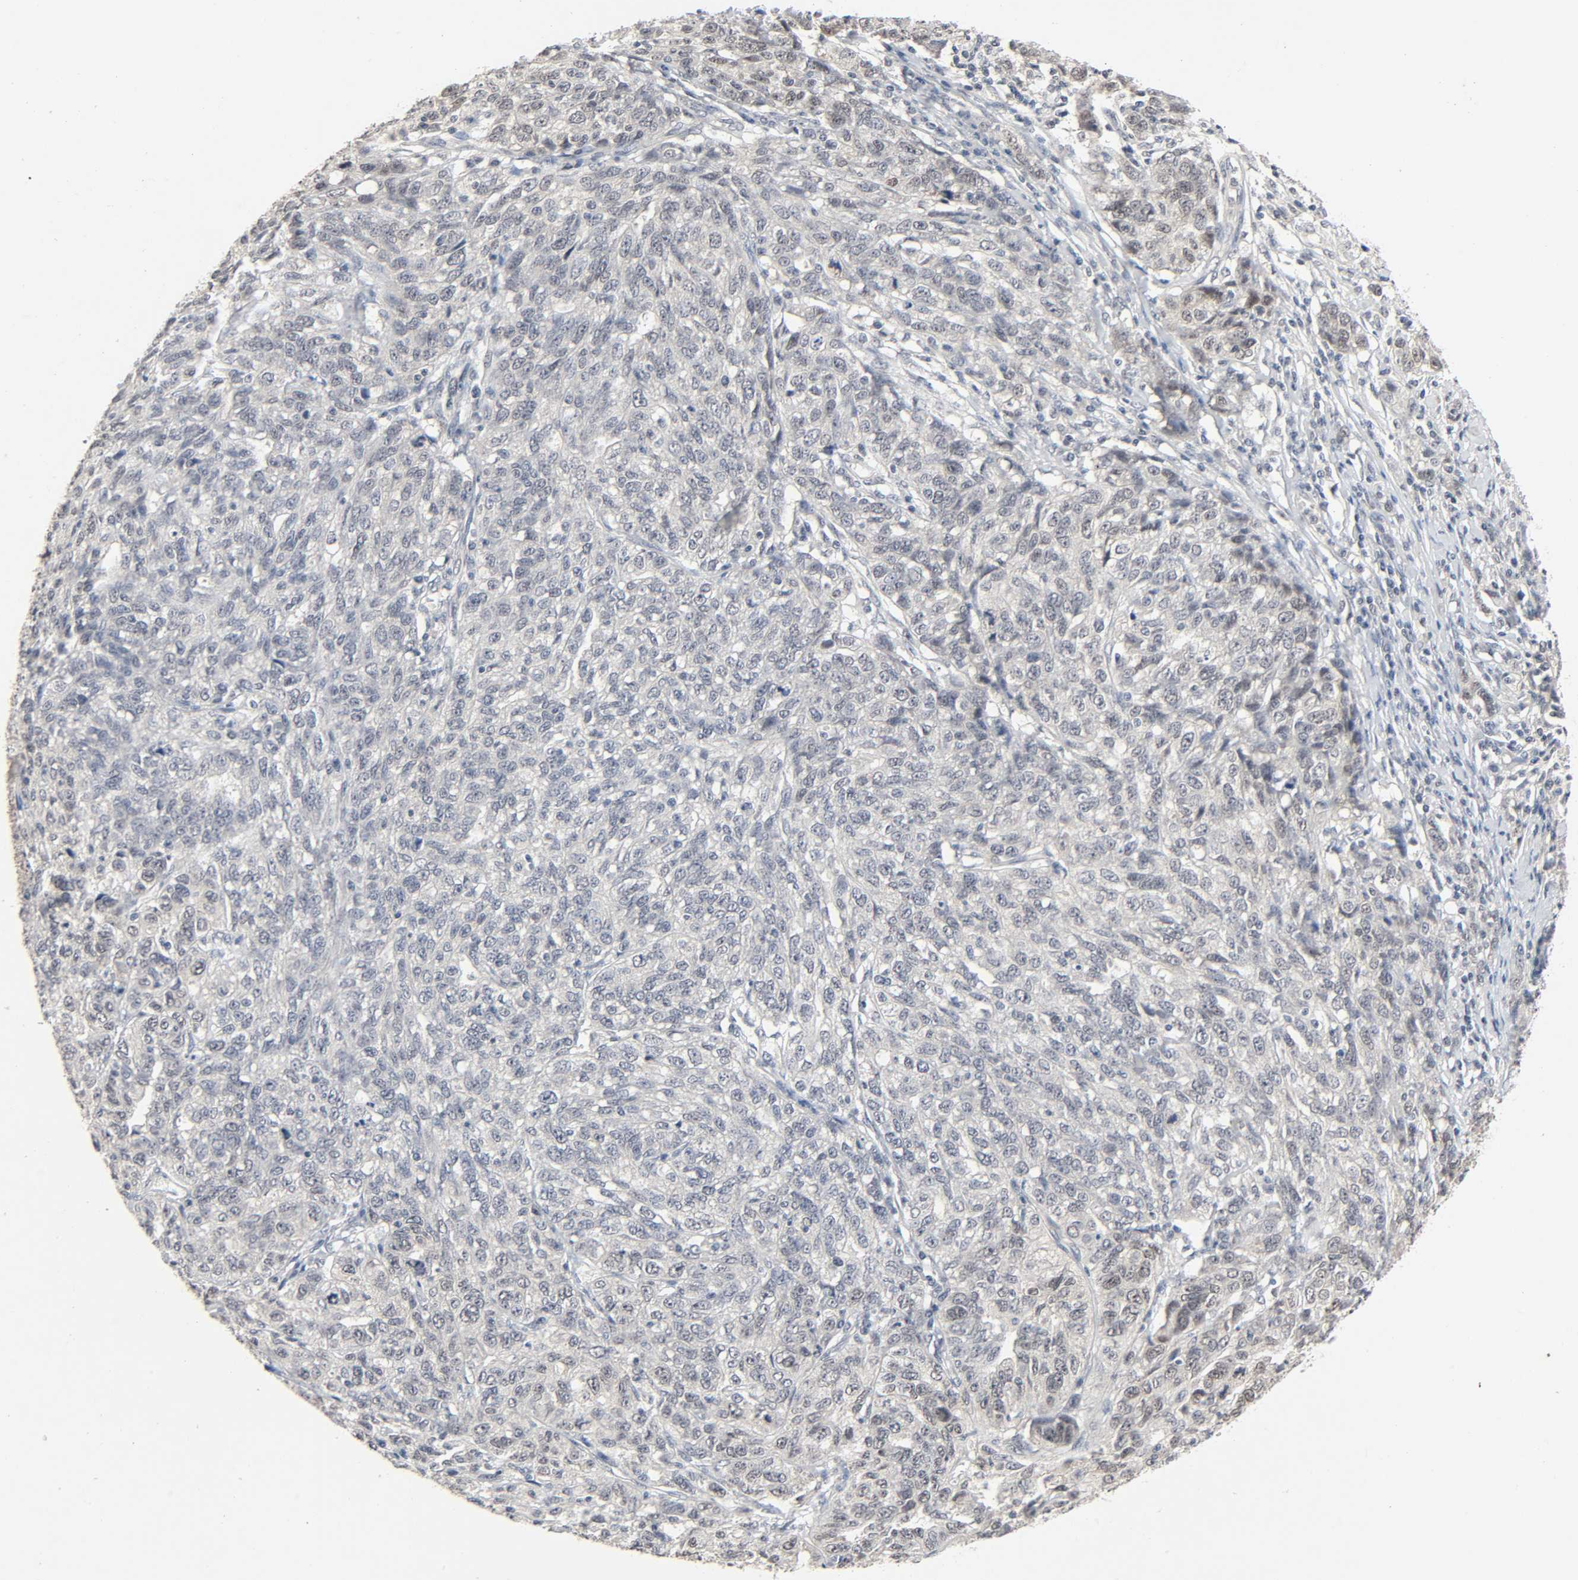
{"staining": {"intensity": "weak", "quantity": ">75%", "location": "cytoplasmic/membranous,nuclear"}, "tissue": "ovarian cancer", "cell_type": "Tumor cells", "image_type": "cancer", "snomed": [{"axis": "morphology", "description": "Cystadenocarcinoma, serous, NOS"}, {"axis": "topography", "description": "Ovary"}], "caption": "This histopathology image displays IHC staining of serous cystadenocarcinoma (ovarian), with low weak cytoplasmic/membranous and nuclear positivity in about >75% of tumor cells.", "gene": "MAPKAPK5", "patient": {"sex": "female", "age": 71}}